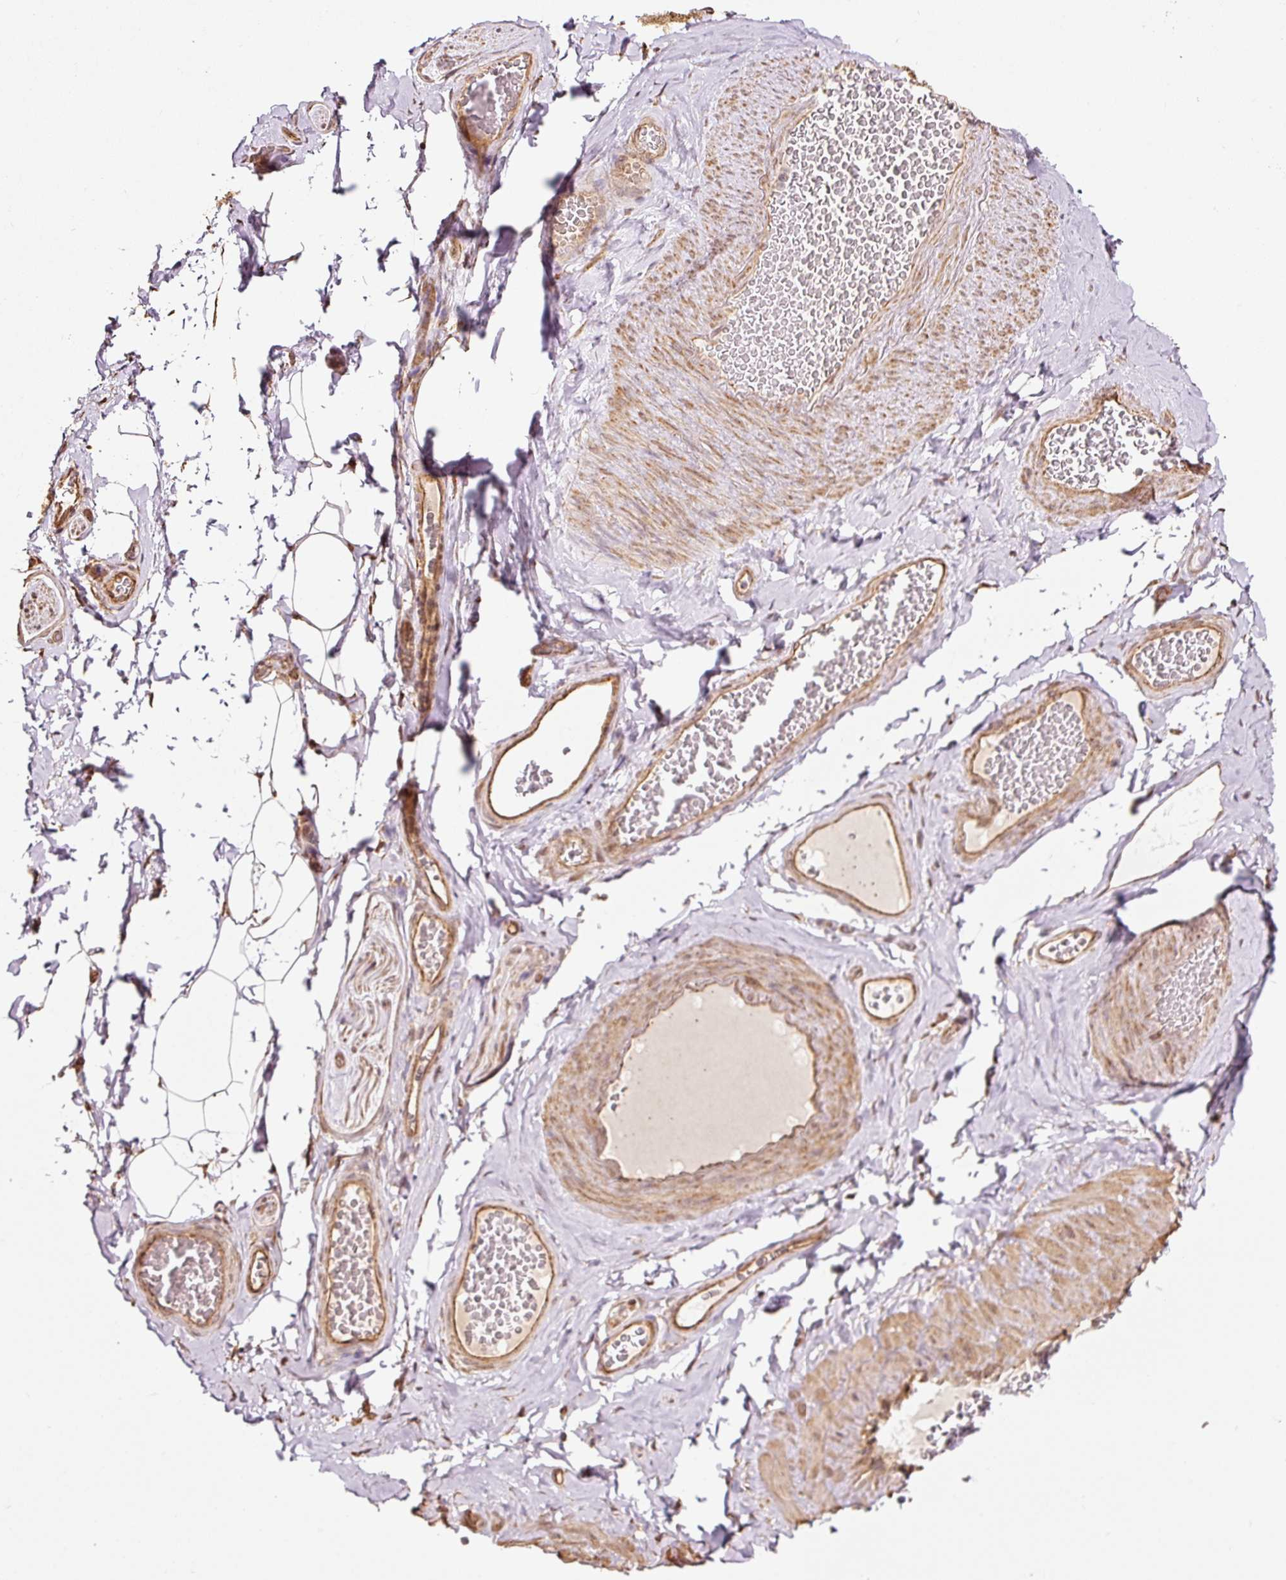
{"staining": {"intensity": "negative", "quantity": "none", "location": "none"}, "tissue": "adipose tissue", "cell_type": "Adipocytes", "image_type": "normal", "snomed": [{"axis": "morphology", "description": "Normal tissue, NOS"}, {"axis": "topography", "description": "Vascular tissue"}, {"axis": "topography", "description": "Peripheral nerve tissue"}], "caption": "A photomicrograph of adipose tissue stained for a protein shows no brown staining in adipocytes.", "gene": "ETF1", "patient": {"sex": "male", "age": 41}}